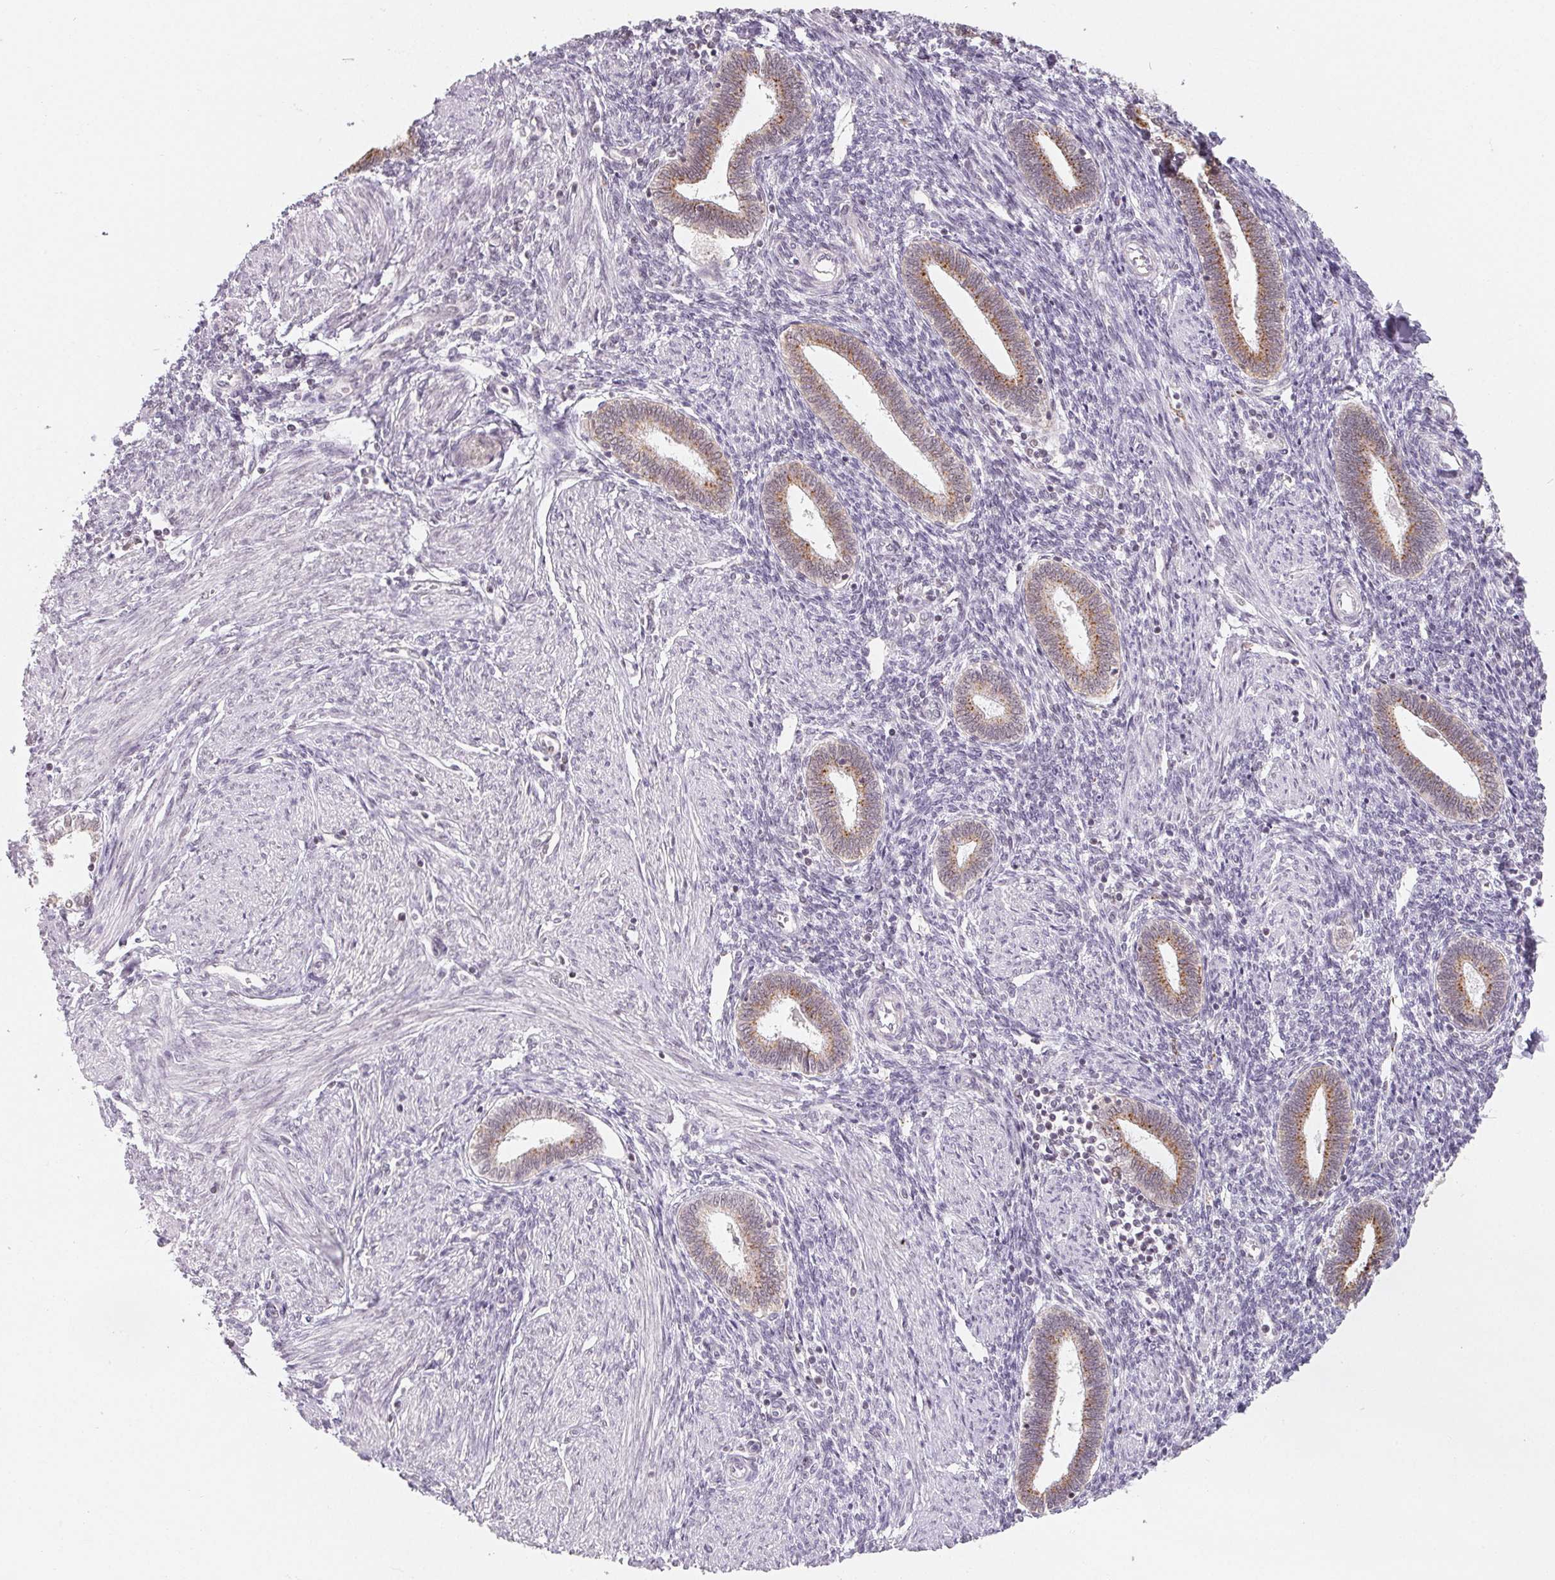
{"staining": {"intensity": "negative", "quantity": "none", "location": "none"}, "tissue": "endometrium", "cell_type": "Cells in endometrial stroma", "image_type": "normal", "snomed": [{"axis": "morphology", "description": "Normal tissue, NOS"}, {"axis": "topography", "description": "Endometrium"}], "caption": "High magnification brightfield microscopy of unremarkable endometrium stained with DAB (brown) and counterstained with hematoxylin (blue): cells in endometrial stroma show no significant staining.", "gene": "NXF3", "patient": {"sex": "female", "age": 42}}